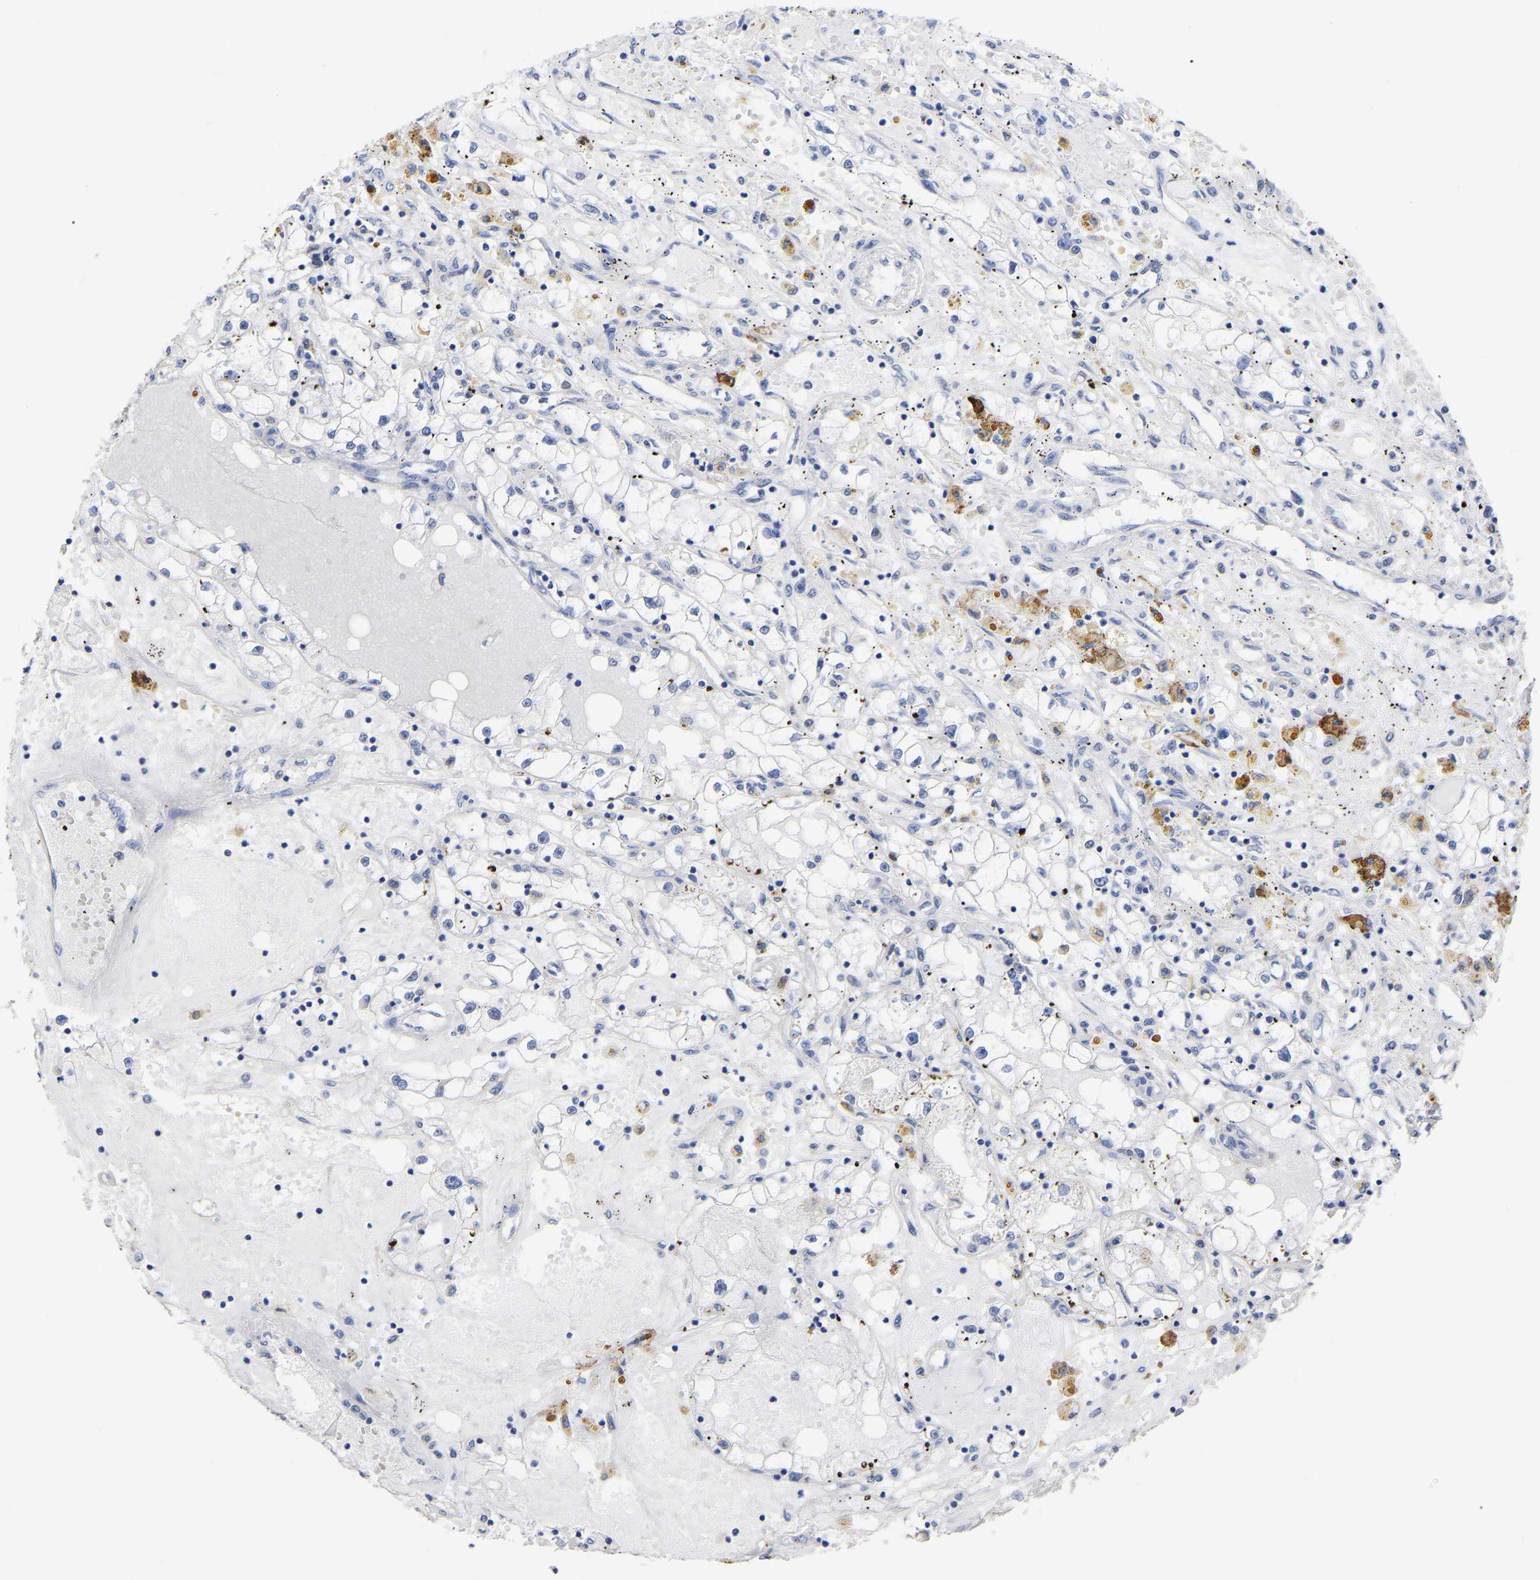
{"staining": {"intensity": "negative", "quantity": "none", "location": "none"}, "tissue": "renal cancer", "cell_type": "Tumor cells", "image_type": "cancer", "snomed": [{"axis": "morphology", "description": "Adenocarcinoma, NOS"}, {"axis": "topography", "description": "Kidney"}], "caption": "The histopathology image exhibits no staining of tumor cells in renal cancer.", "gene": "ANXA13", "patient": {"sex": "male", "age": 56}}